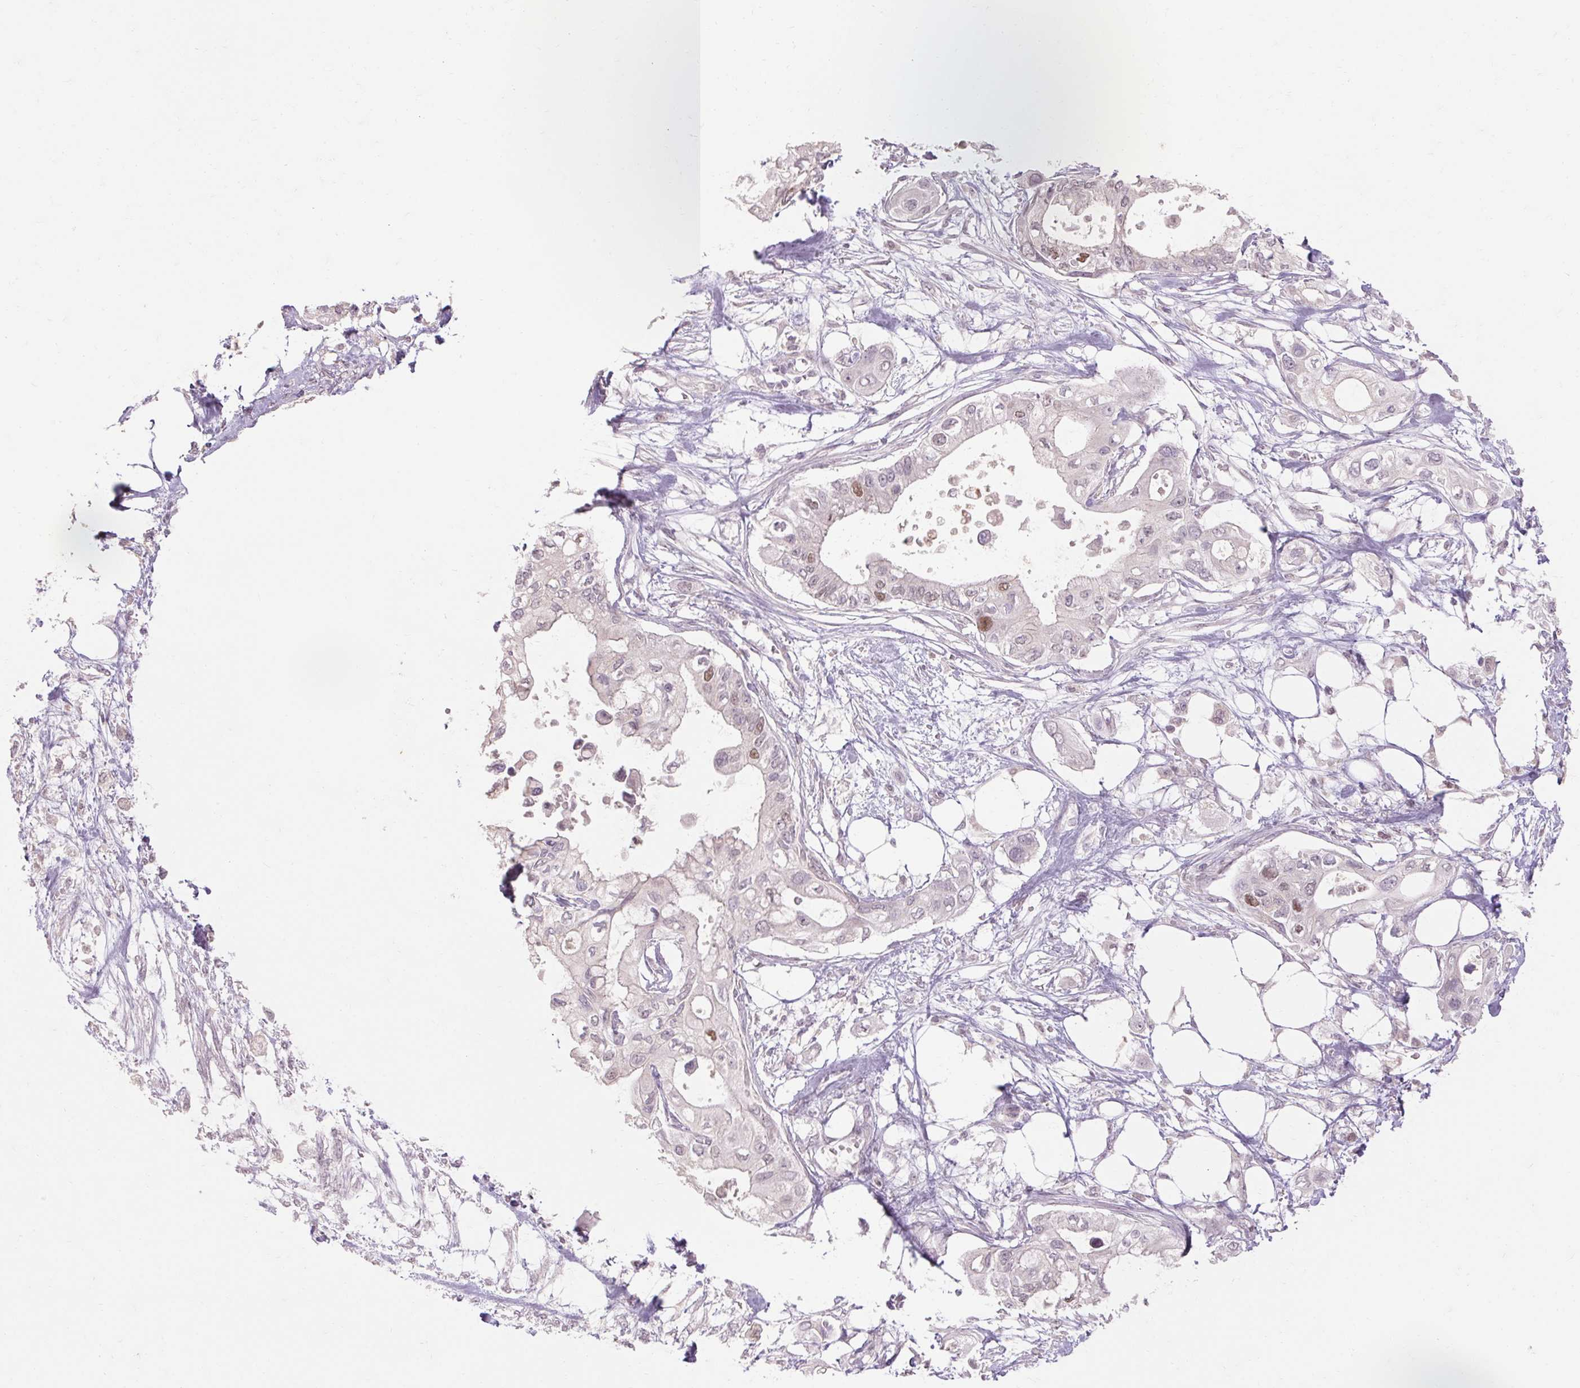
{"staining": {"intensity": "moderate", "quantity": "<25%", "location": "nuclear"}, "tissue": "pancreatic cancer", "cell_type": "Tumor cells", "image_type": "cancer", "snomed": [{"axis": "morphology", "description": "Adenocarcinoma, NOS"}, {"axis": "topography", "description": "Pancreas"}], "caption": "A low amount of moderate nuclear staining is present in approximately <25% of tumor cells in pancreatic cancer tissue. The staining was performed using DAB, with brown indicating positive protein expression. Nuclei are stained blue with hematoxylin.", "gene": "SKP2", "patient": {"sex": "female", "age": 63}}